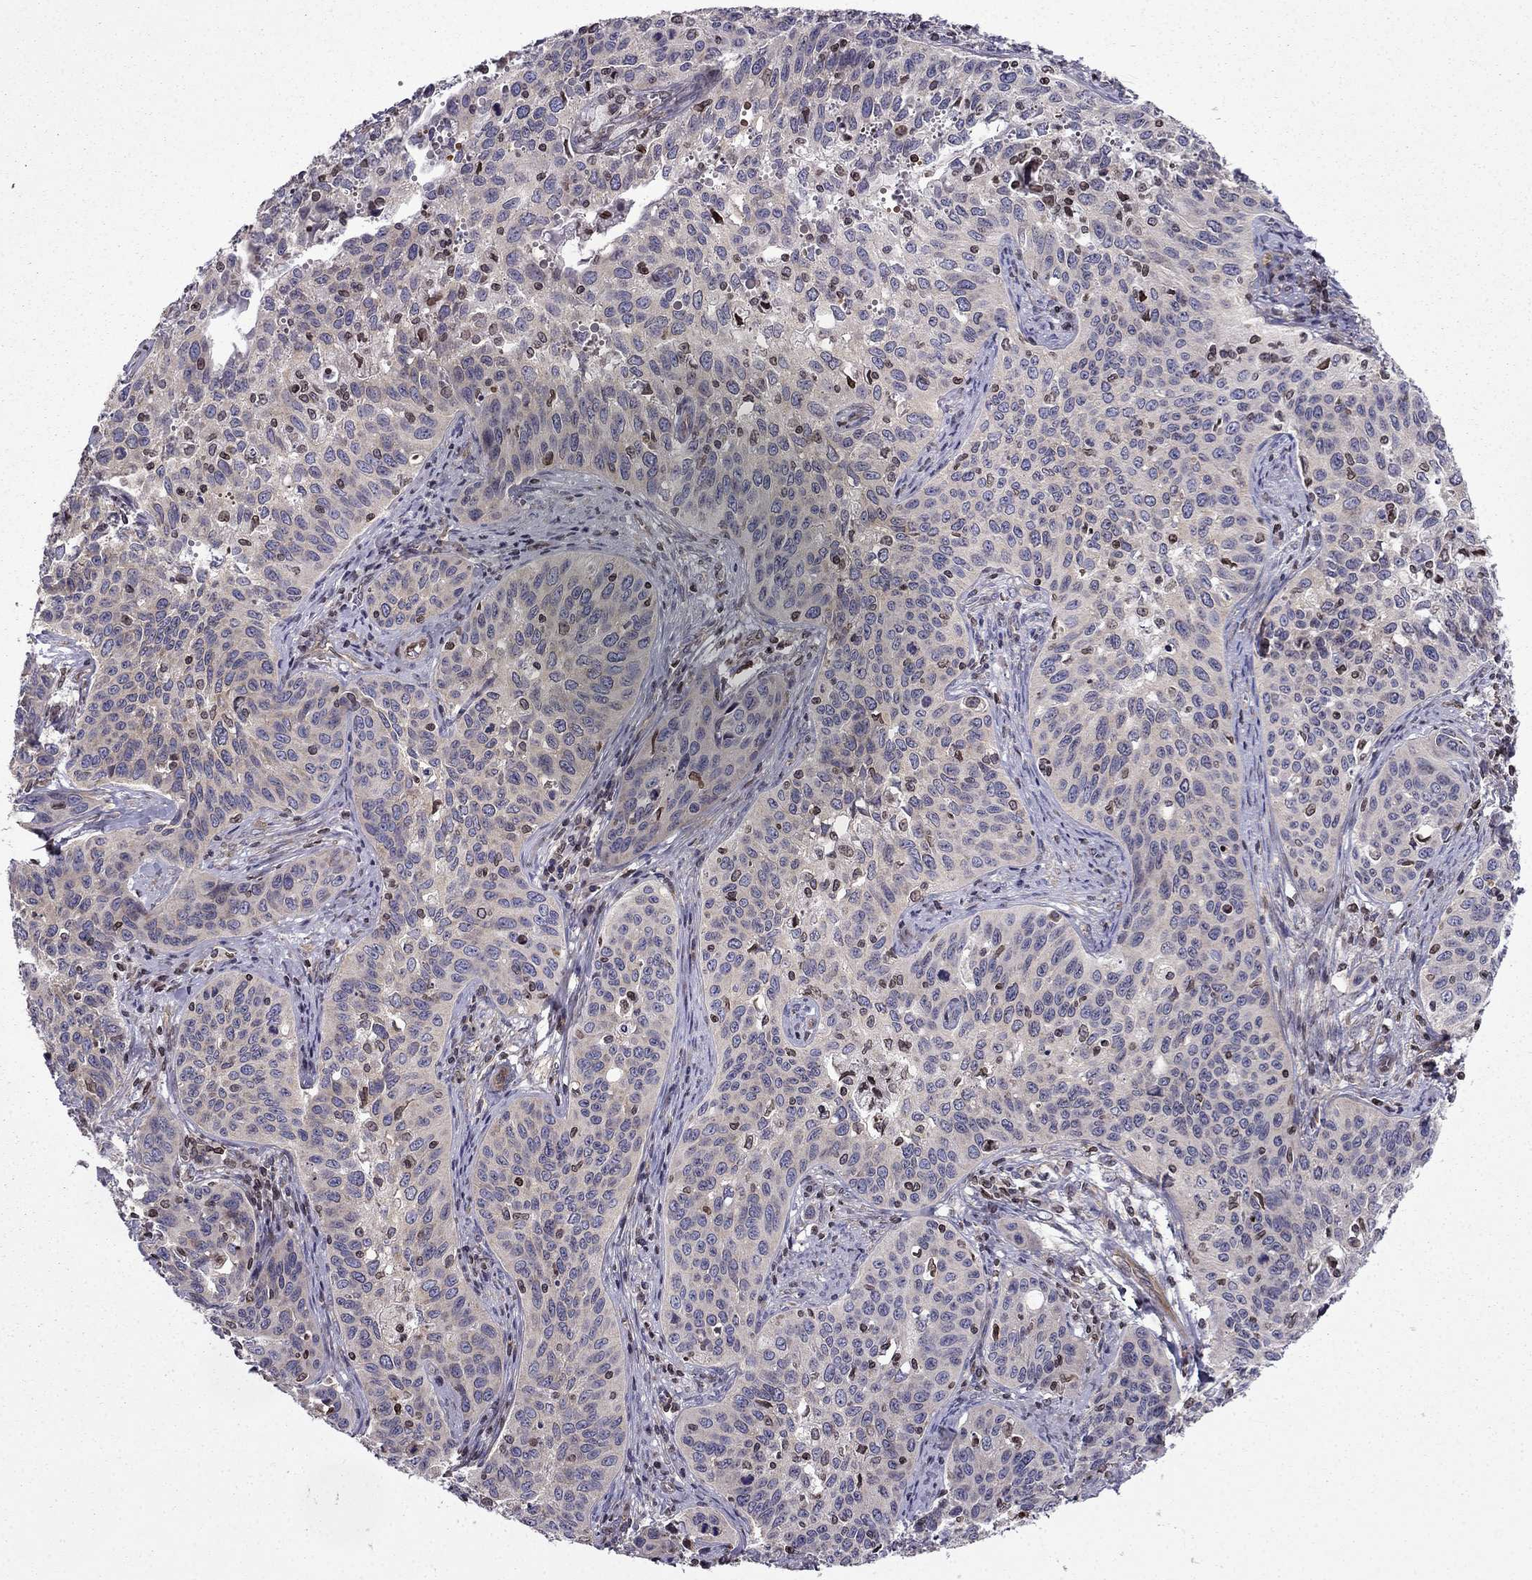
{"staining": {"intensity": "negative", "quantity": "none", "location": "none"}, "tissue": "cervical cancer", "cell_type": "Tumor cells", "image_type": "cancer", "snomed": [{"axis": "morphology", "description": "Squamous cell carcinoma, NOS"}, {"axis": "topography", "description": "Cervix"}], "caption": "This is a photomicrograph of IHC staining of cervical cancer, which shows no staining in tumor cells. The staining is performed using DAB brown chromogen with nuclei counter-stained in using hematoxylin.", "gene": "CDC42BPA", "patient": {"sex": "female", "age": 31}}